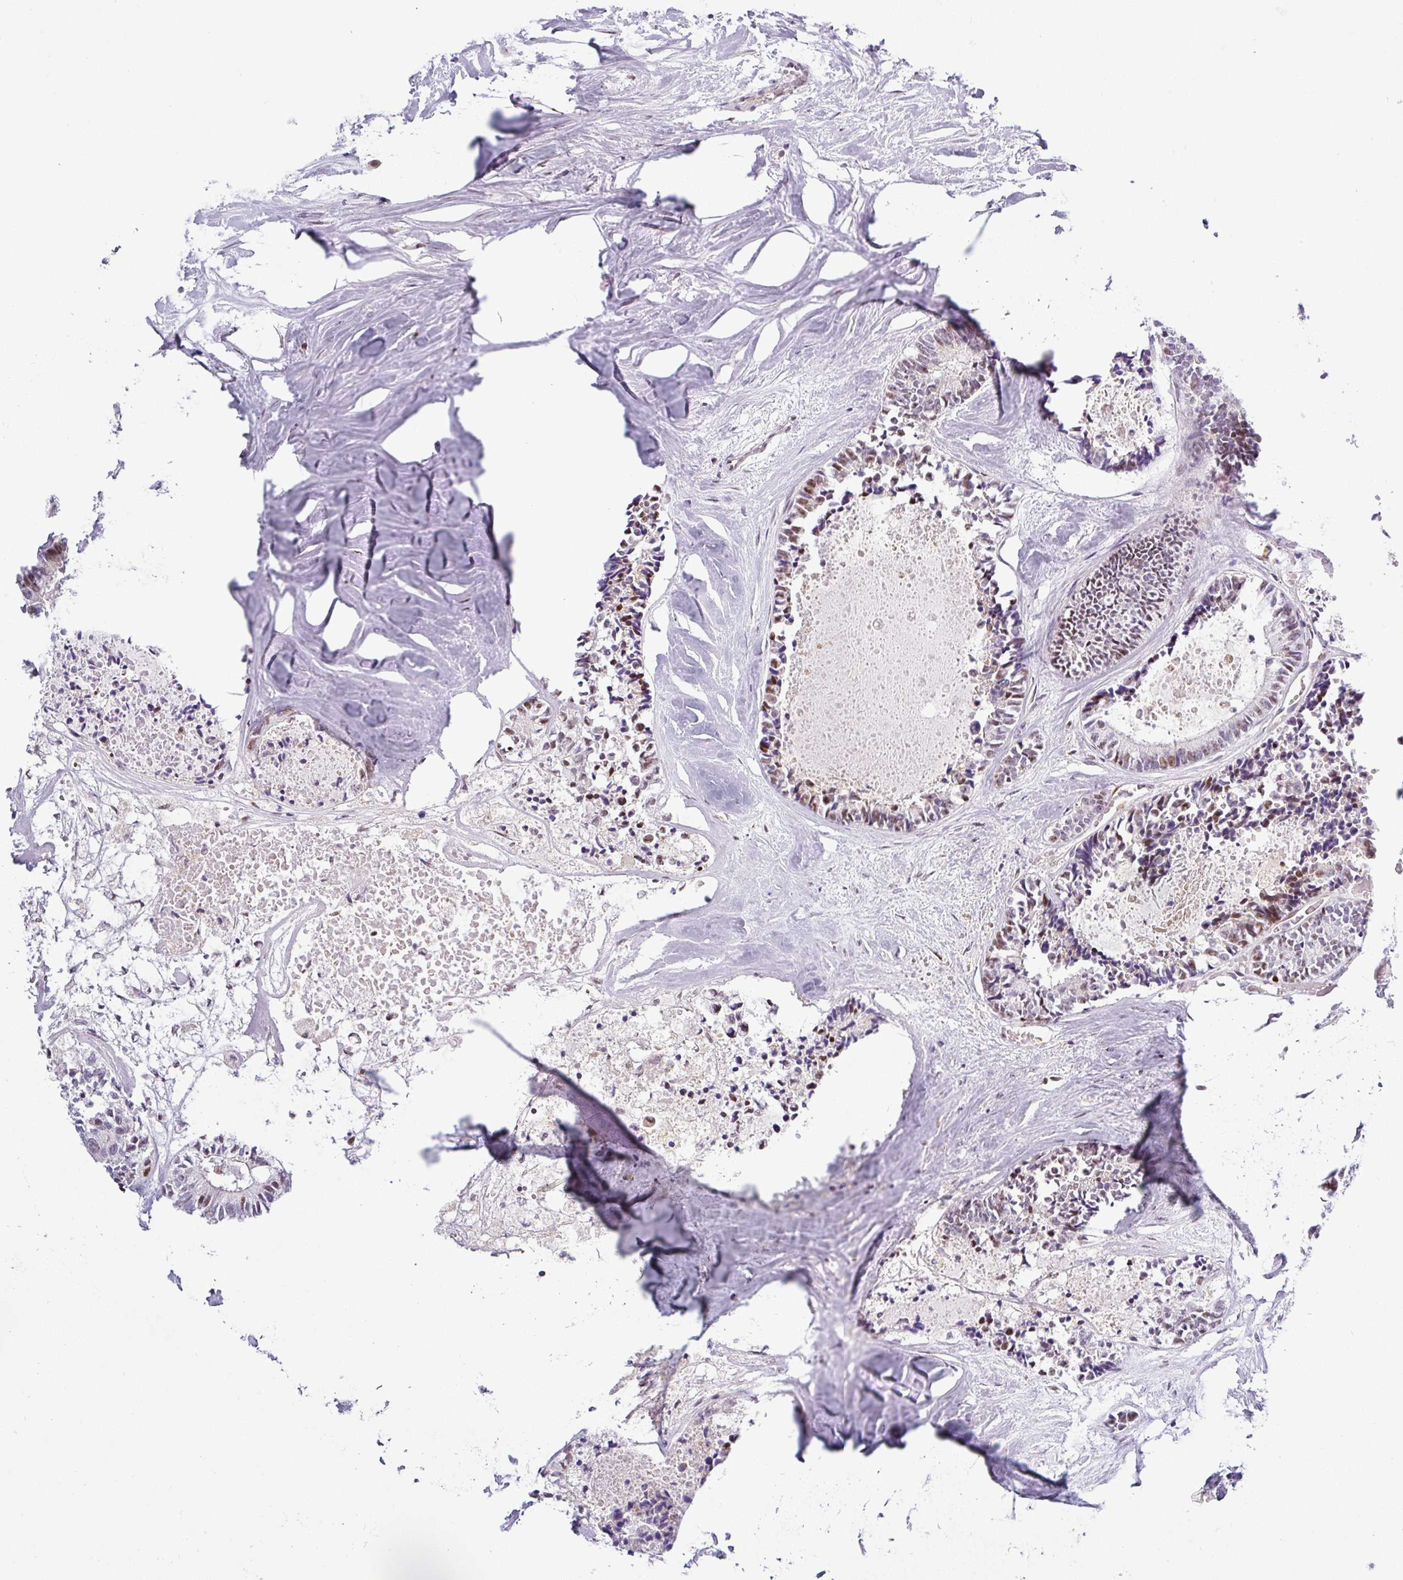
{"staining": {"intensity": "moderate", "quantity": "25%-75%", "location": "nuclear"}, "tissue": "colorectal cancer", "cell_type": "Tumor cells", "image_type": "cancer", "snomed": [{"axis": "morphology", "description": "Adenocarcinoma, NOS"}, {"axis": "topography", "description": "Colon"}, {"axis": "topography", "description": "Rectum"}], "caption": "High-magnification brightfield microscopy of colorectal cancer (adenocarcinoma) stained with DAB (brown) and counterstained with hematoxylin (blue). tumor cells exhibit moderate nuclear expression is present in approximately25%-75% of cells. The staining was performed using DAB (3,3'-diaminobenzidine) to visualize the protein expression in brown, while the nuclei were stained in blue with hematoxylin (Magnification: 20x).", "gene": "NDUFB2", "patient": {"sex": "male", "age": 57}}